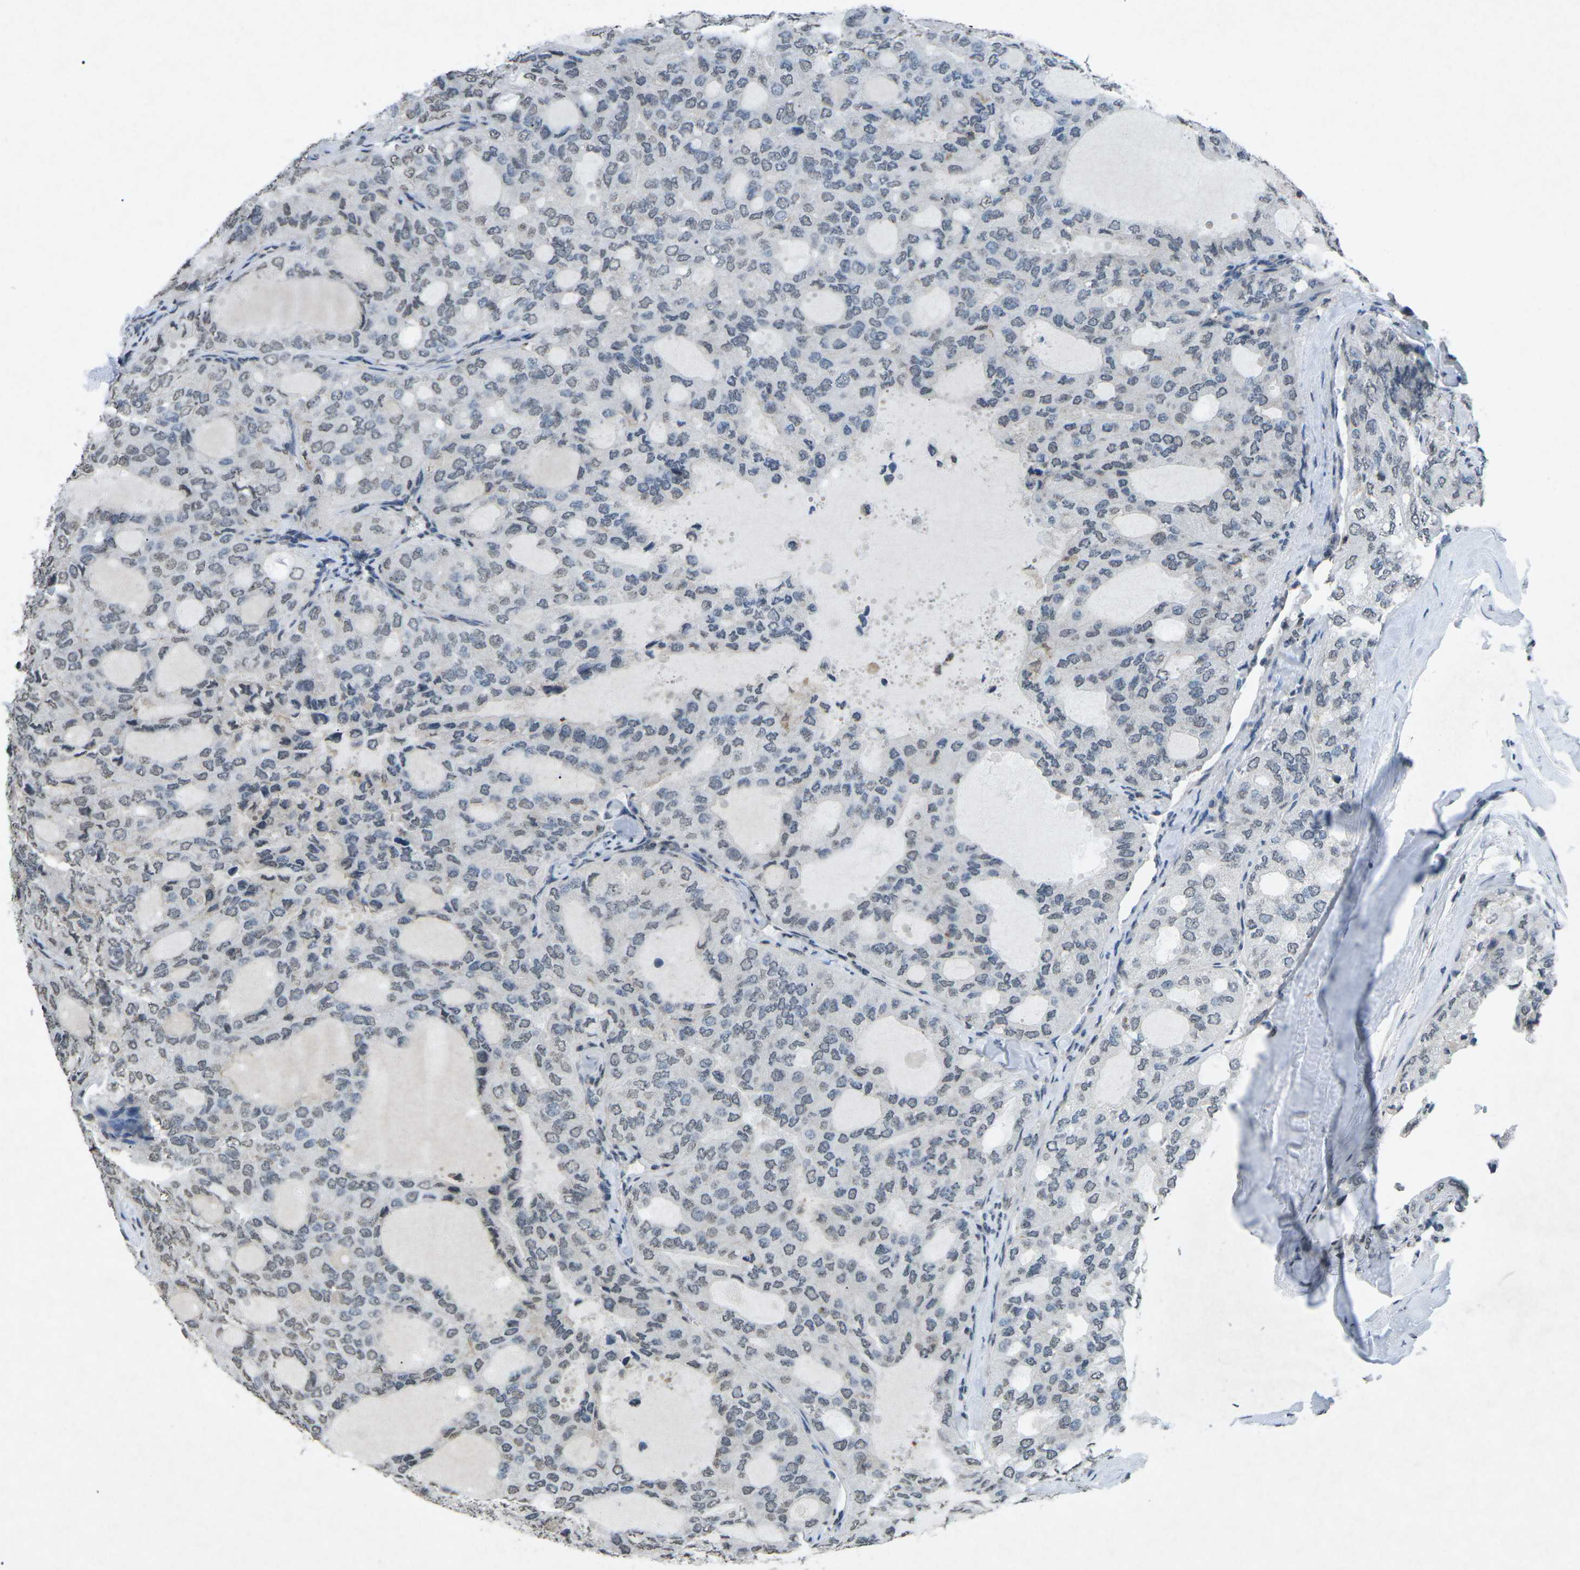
{"staining": {"intensity": "weak", "quantity": "<25%", "location": "nuclear"}, "tissue": "thyroid cancer", "cell_type": "Tumor cells", "image_type": "cancer", "snomed": [{"axis": "morphology", "description": "Follicular adenoma carcinoma, NOS"}, {"axis": "topography", "description": "Thyroid gland"}], "caption": "Follicular adenoma carcinoma (thyroid) stained for a protein using immunohistochemistry (IHC) demonstrates no expression tumor cells.", "gene": "TFR2", "patient": {"sex": "male", "age": 75}}